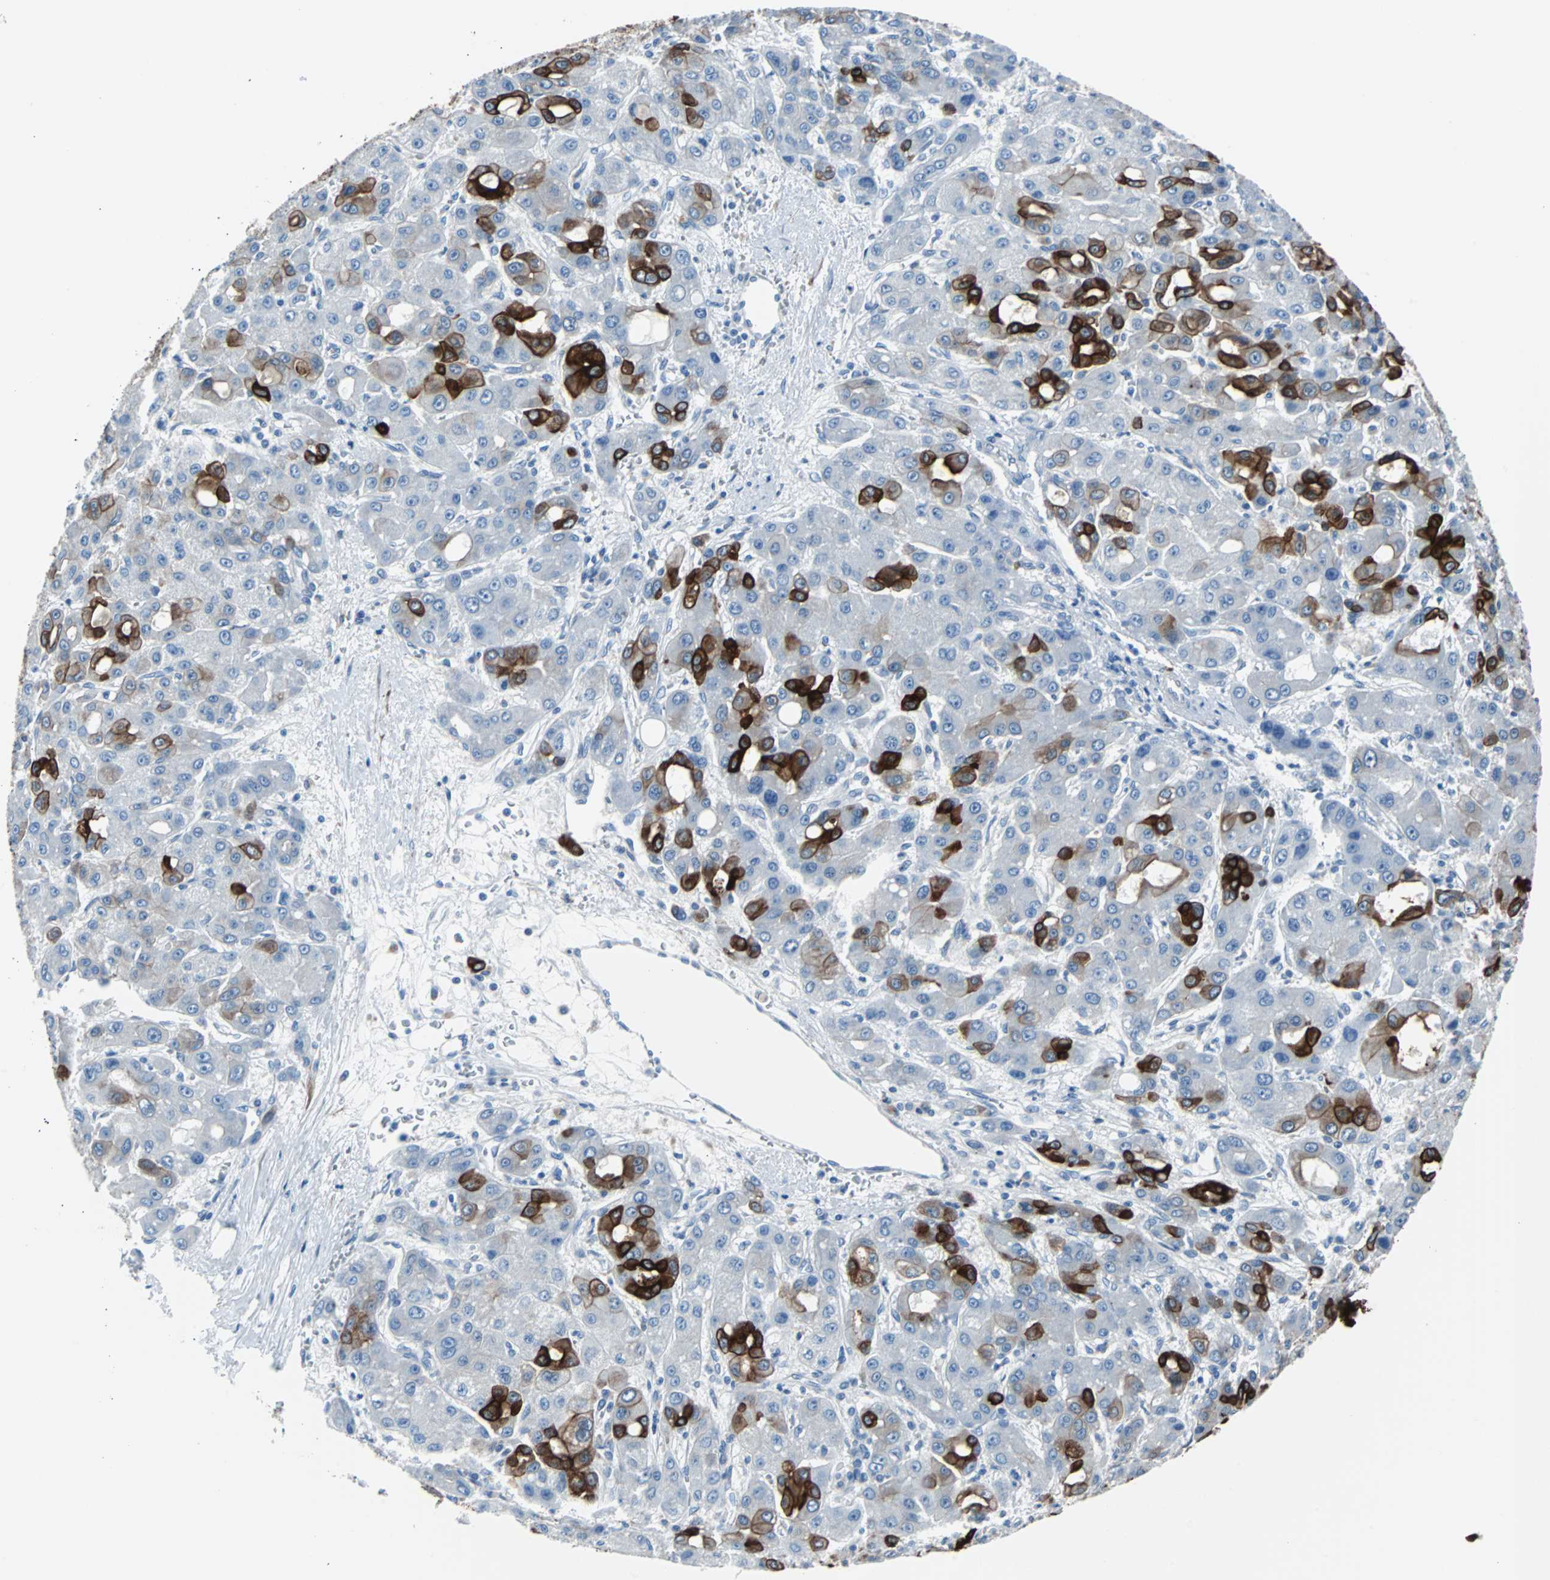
{"staining": {"intensity": "strong", "quantity": "<25%", "location": "cytoplasmic/membranous"}, "tissue": "liver cancer", "cell_type": "Tumor cells", "image_type": "cancer", "snomed": [{"axis": "morphology", "description": "Carcinoma, Hepatocellular, NOS"}, {"axis": "topography", "description": "Liver"}], "caption": "Immunohistochemical staining of liver cancer (hepatocellular carcinoma) displays medium levels of strong cytoplasmic/membranous positivity in about <25% of tumor cells. (DAB (3,3'-diaminobenzidine) IHC with brightfield microscopy, high magnification).", "gene": "KRT7", "patient": {"sex": "male", "age": 55}}